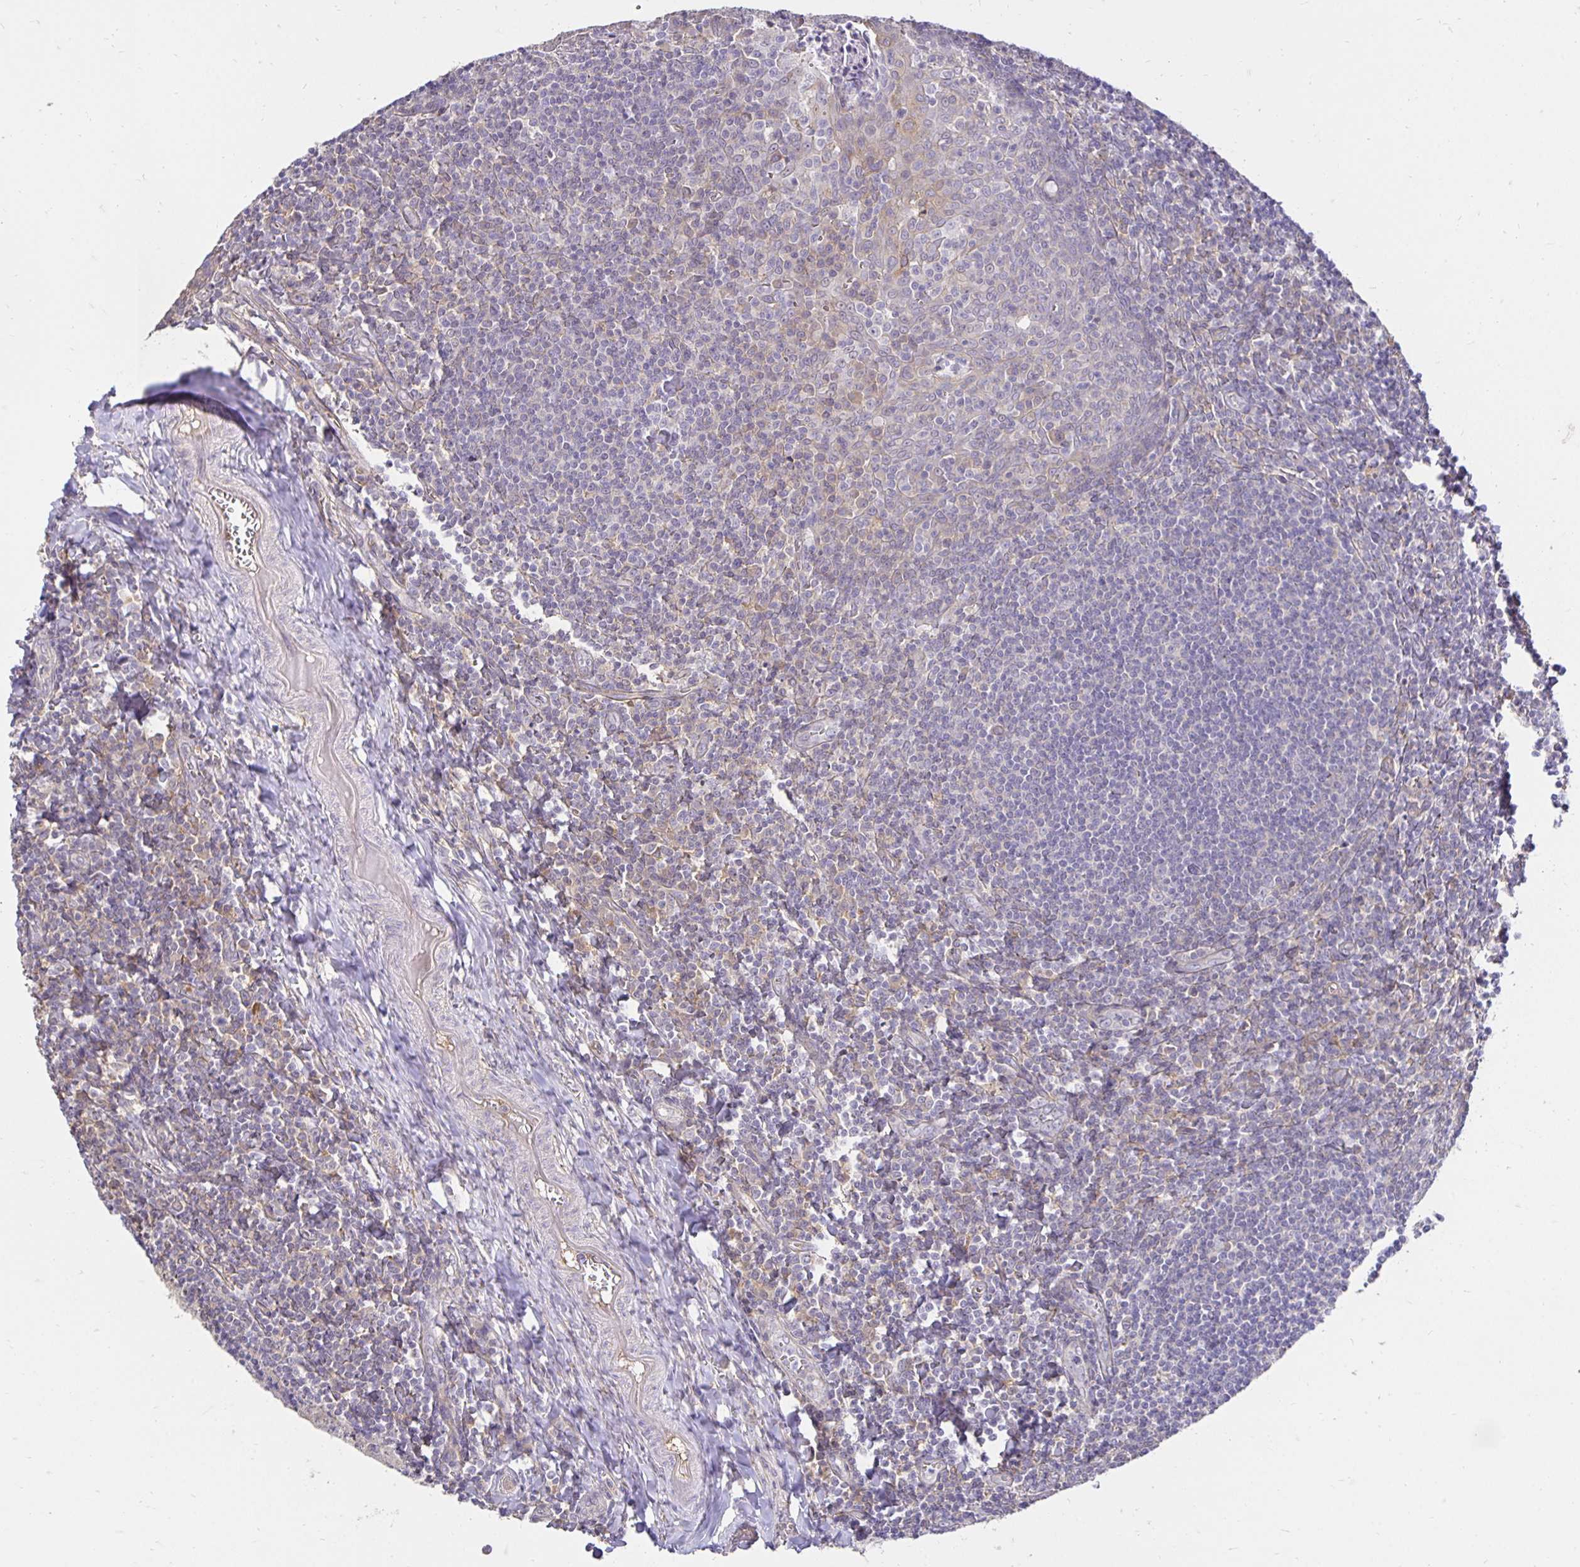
{"staining": {"intensity": "negative", "quantity": "none", "location": "none"}, "tissue": "tonsil", "cell_type": "Germinal center cells", "image_type": "normal", "snomed": [{"axis": "morphology", "description": "Normal tissue, NOS"}, {"axis": "morphology", "description": "Inflammation, NOS"}, {"axis": "topography", "description": "Tonsil"}], "caption": "This is a photomicrograph of immunohistochemistry (IHC) staining of unremarkable tonsil, which shows no staining in germinal center cells.", "gene": "PNPLA3", "patient": {"sex": "female", "age": 31}}